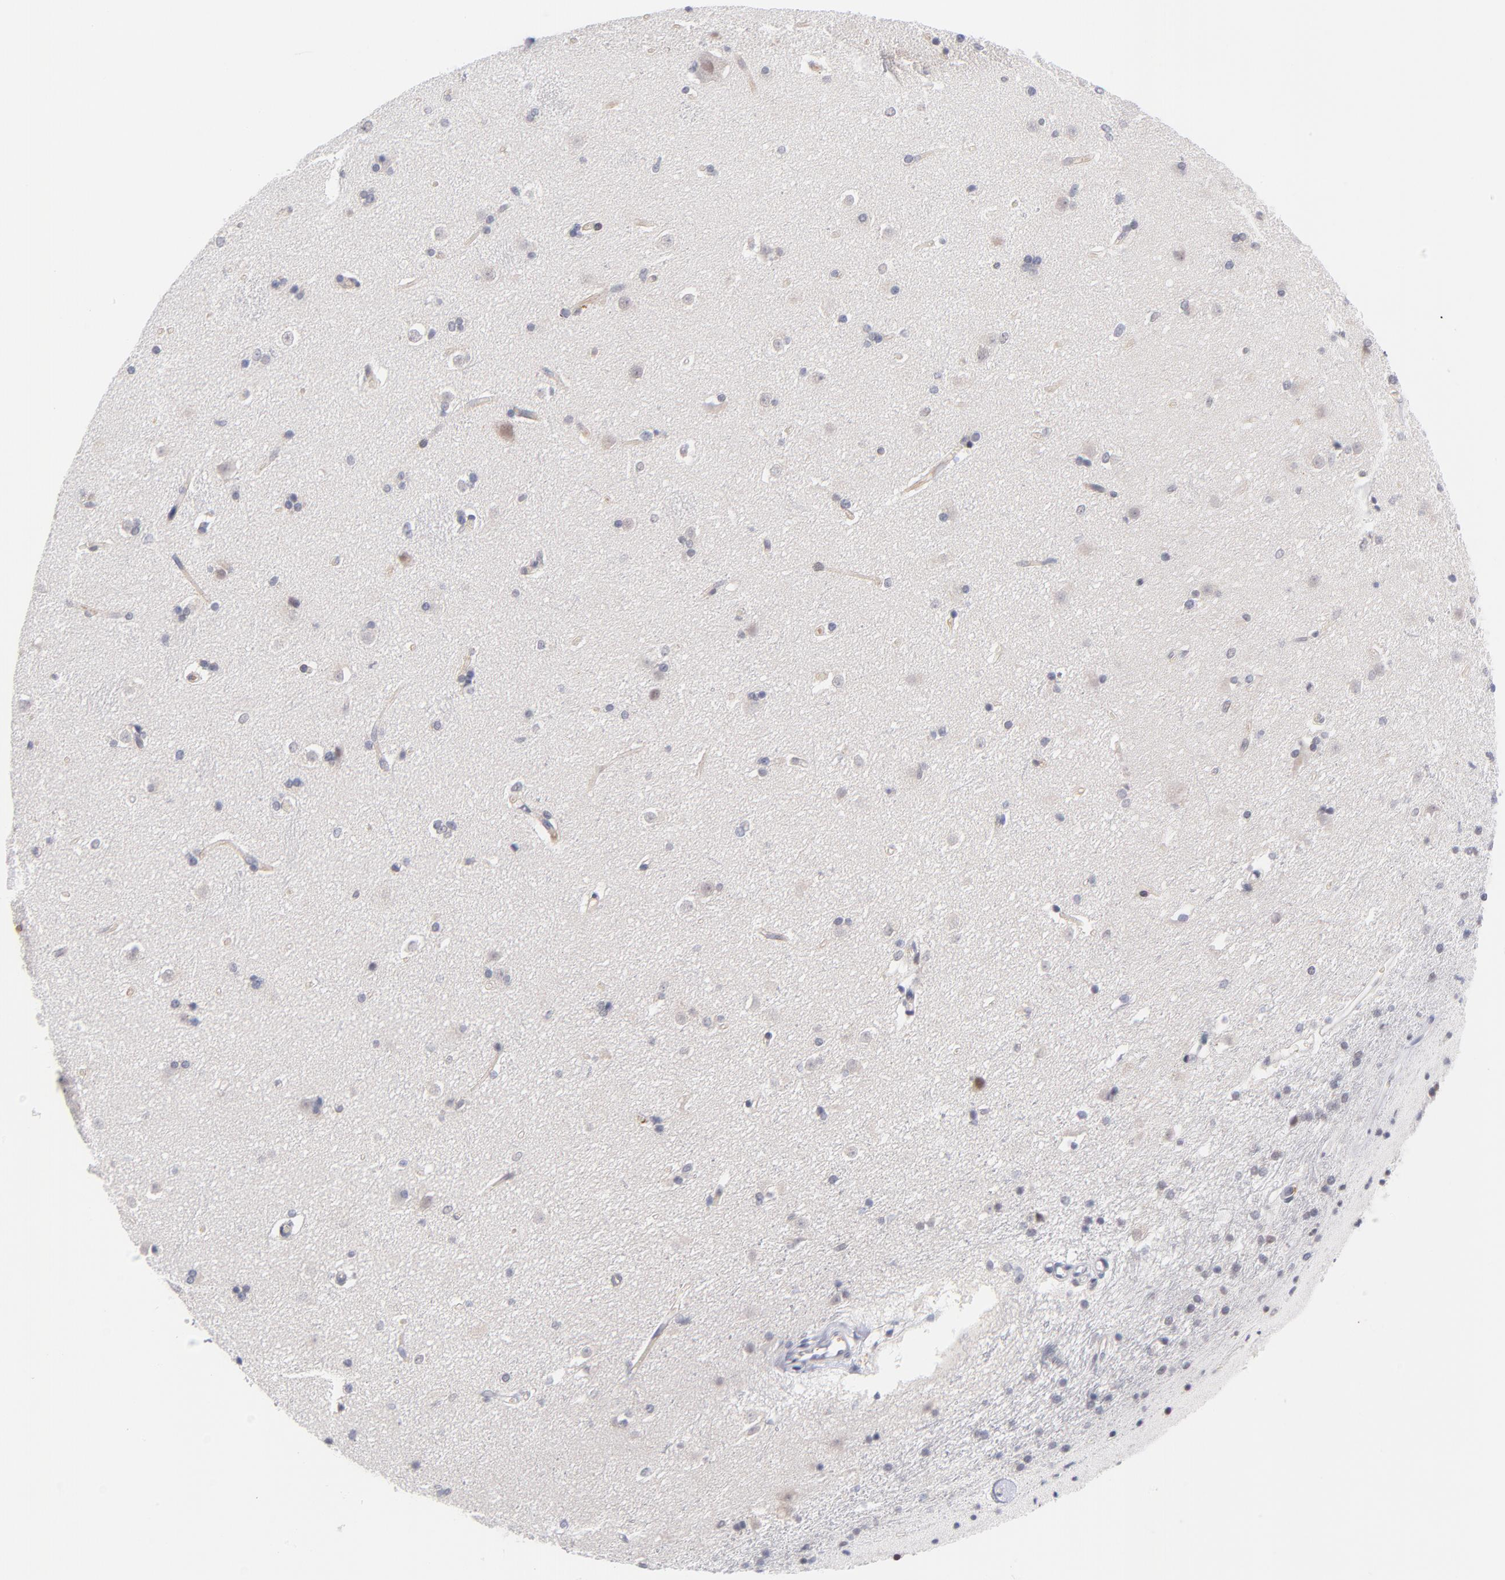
{"staining": {"intensity": "negative", "quantity": "none", "location": "none"}, "tissue": "caudate", "cell_type": "Glial cells", "image_type": "normal", "snomed": [{"axis": "morphology", "description": "Normal tissue, NOS"}, {"axis": "topography", "description": "Lateral ventricle wall"}], "caption": "The photomicrograph shows no staining of glial cells in benign caudate. (DAB (3,3'-diaminobenzidine) immunohistochemistry visualized using brightfield microscopy, high magnification).", "gene": "WSB1", "patient": {"sex": "female", "age": 19}}